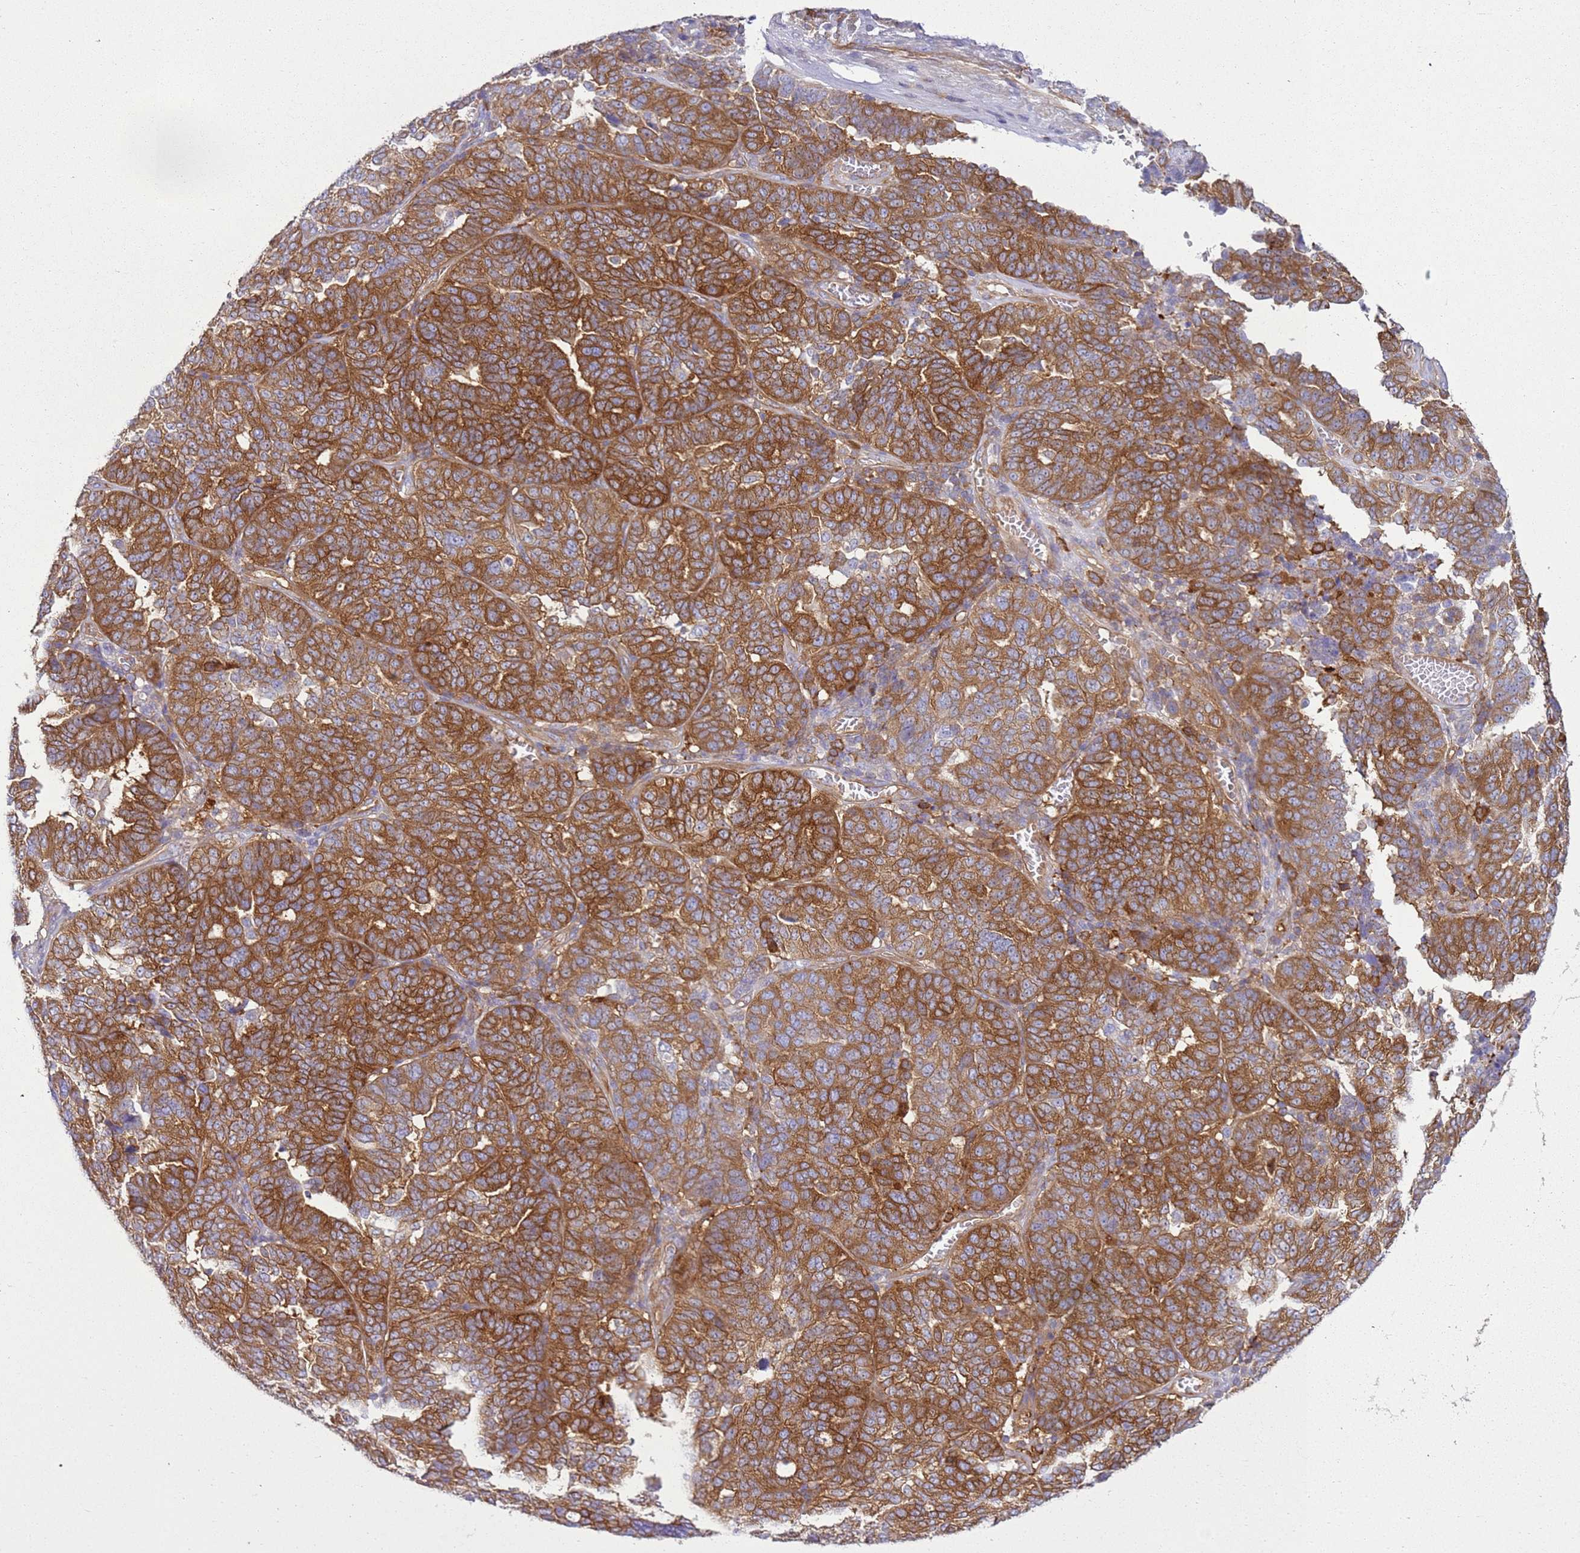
{"staining": {"intensity": "moderate", "quantity": ">75%", "location": "cytoplasmic/membranous"}, "tissue": "ovarian cancer", "cell_type": "Tumor cells", "image_type": "cancer", "snomed": [{"axis": "morphology", "description": "Cystadenocarcinoma, serous, NOS"}, {"axis": "topography", "description": "Ovary"}], "caption": "Immunohistochemical staining of human ovarian serous cystadenocarcinoma exhibits medium levels of moderate cytoplasmic/membranous positivity in approximately >75% of tumor cells.", "gene": "SNX21", "patient": {"sex": "female", "age": 59}}